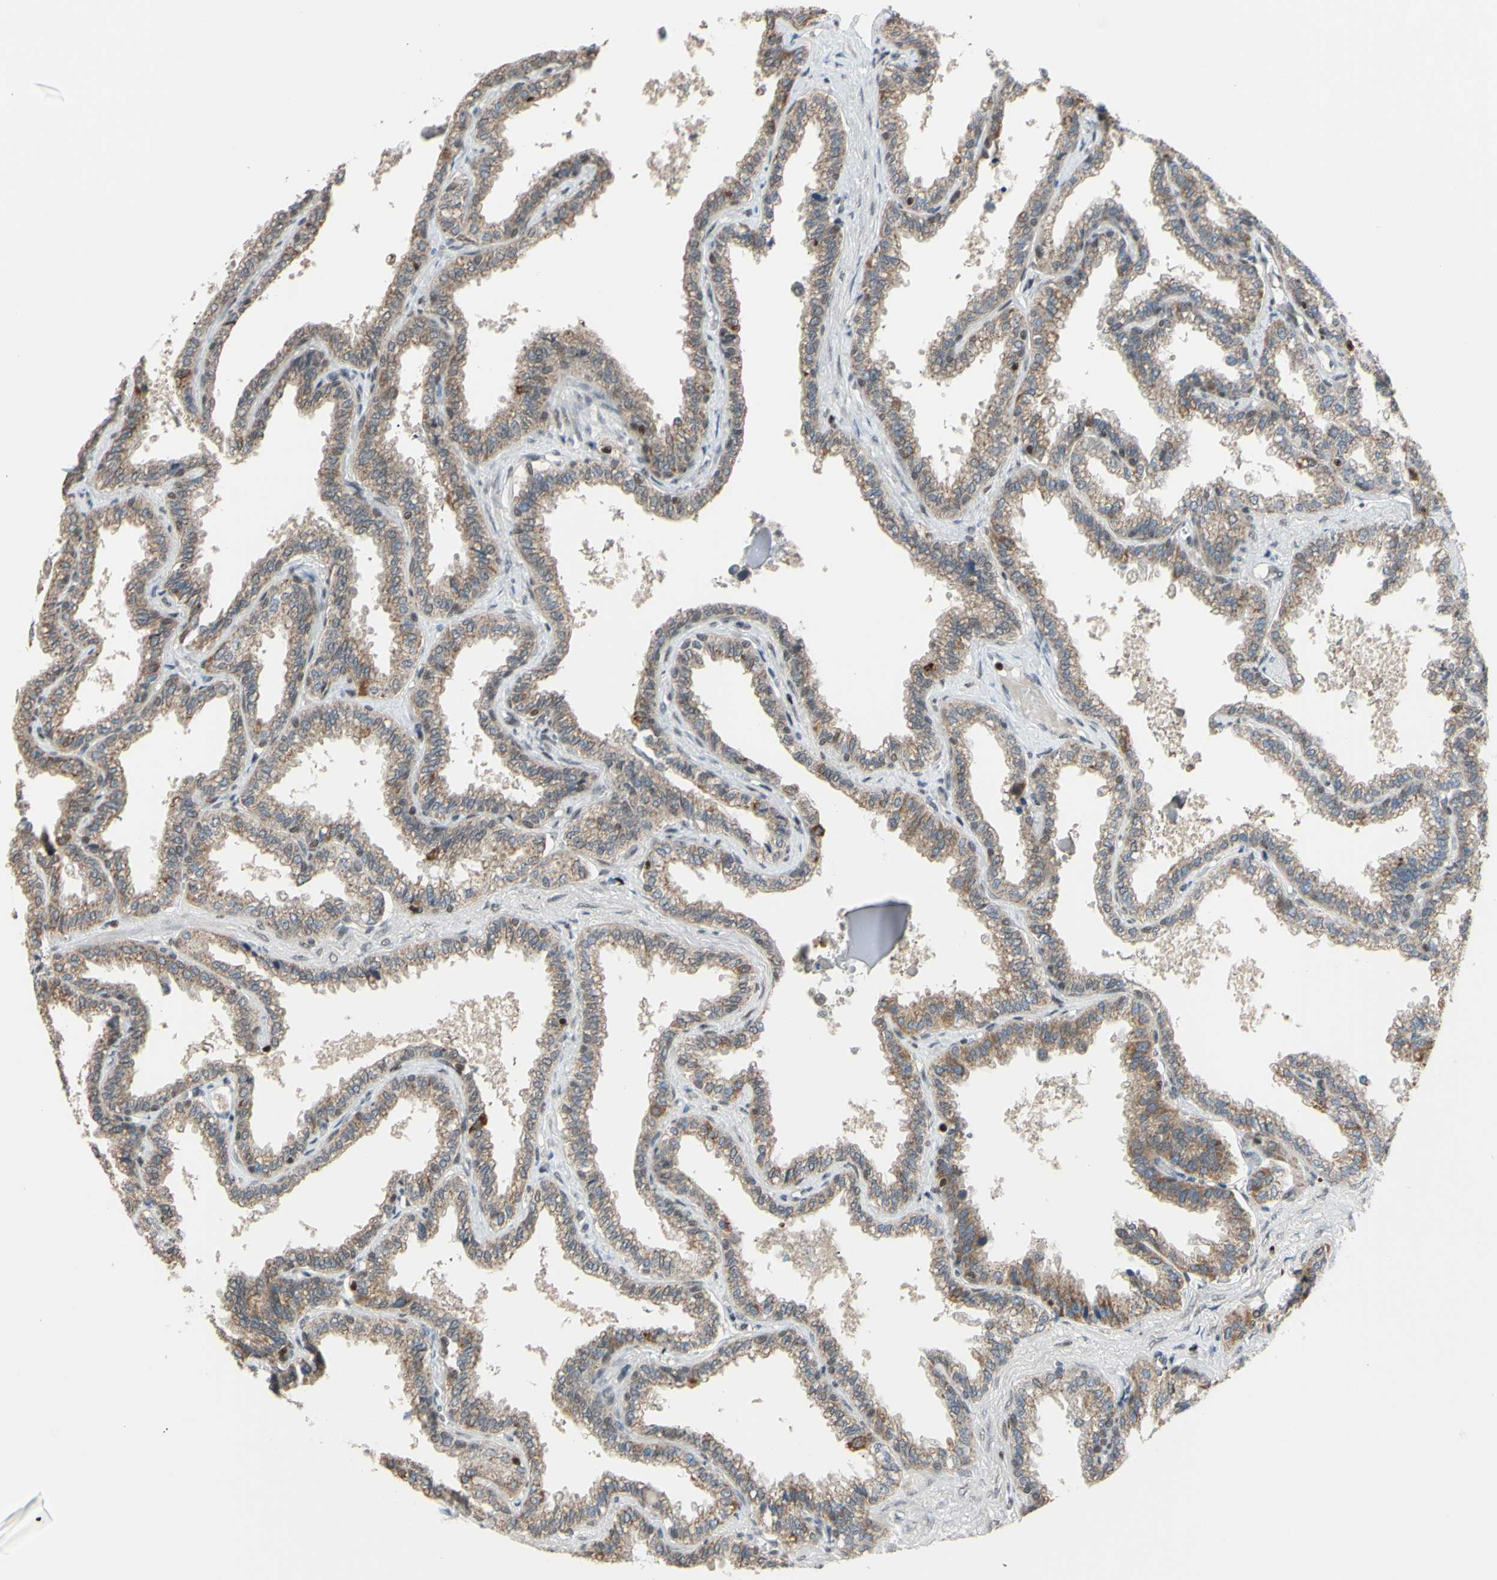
{"staining": {"intensity": "moderate", "quantity": ">75%", "location": "cytoplasmic/membranous"}, "tissue": "seminal vesicle", "cell_type": "Glandular cells", "image_type": "normal", "snomed": [{"axis": "morphology", "description": "Normal tissue, NOS"}, {"axis": "topography", "description": "Seminal veicle"}], "caption": "A high-resolution image shows IHC staining of unremarkable seminal vesicle, which shows moderate cytoplasmic/membranous expression in about >75% of glandular cells.", "gene": "SP4", "patient": {"sex": "male", "age": 46}}